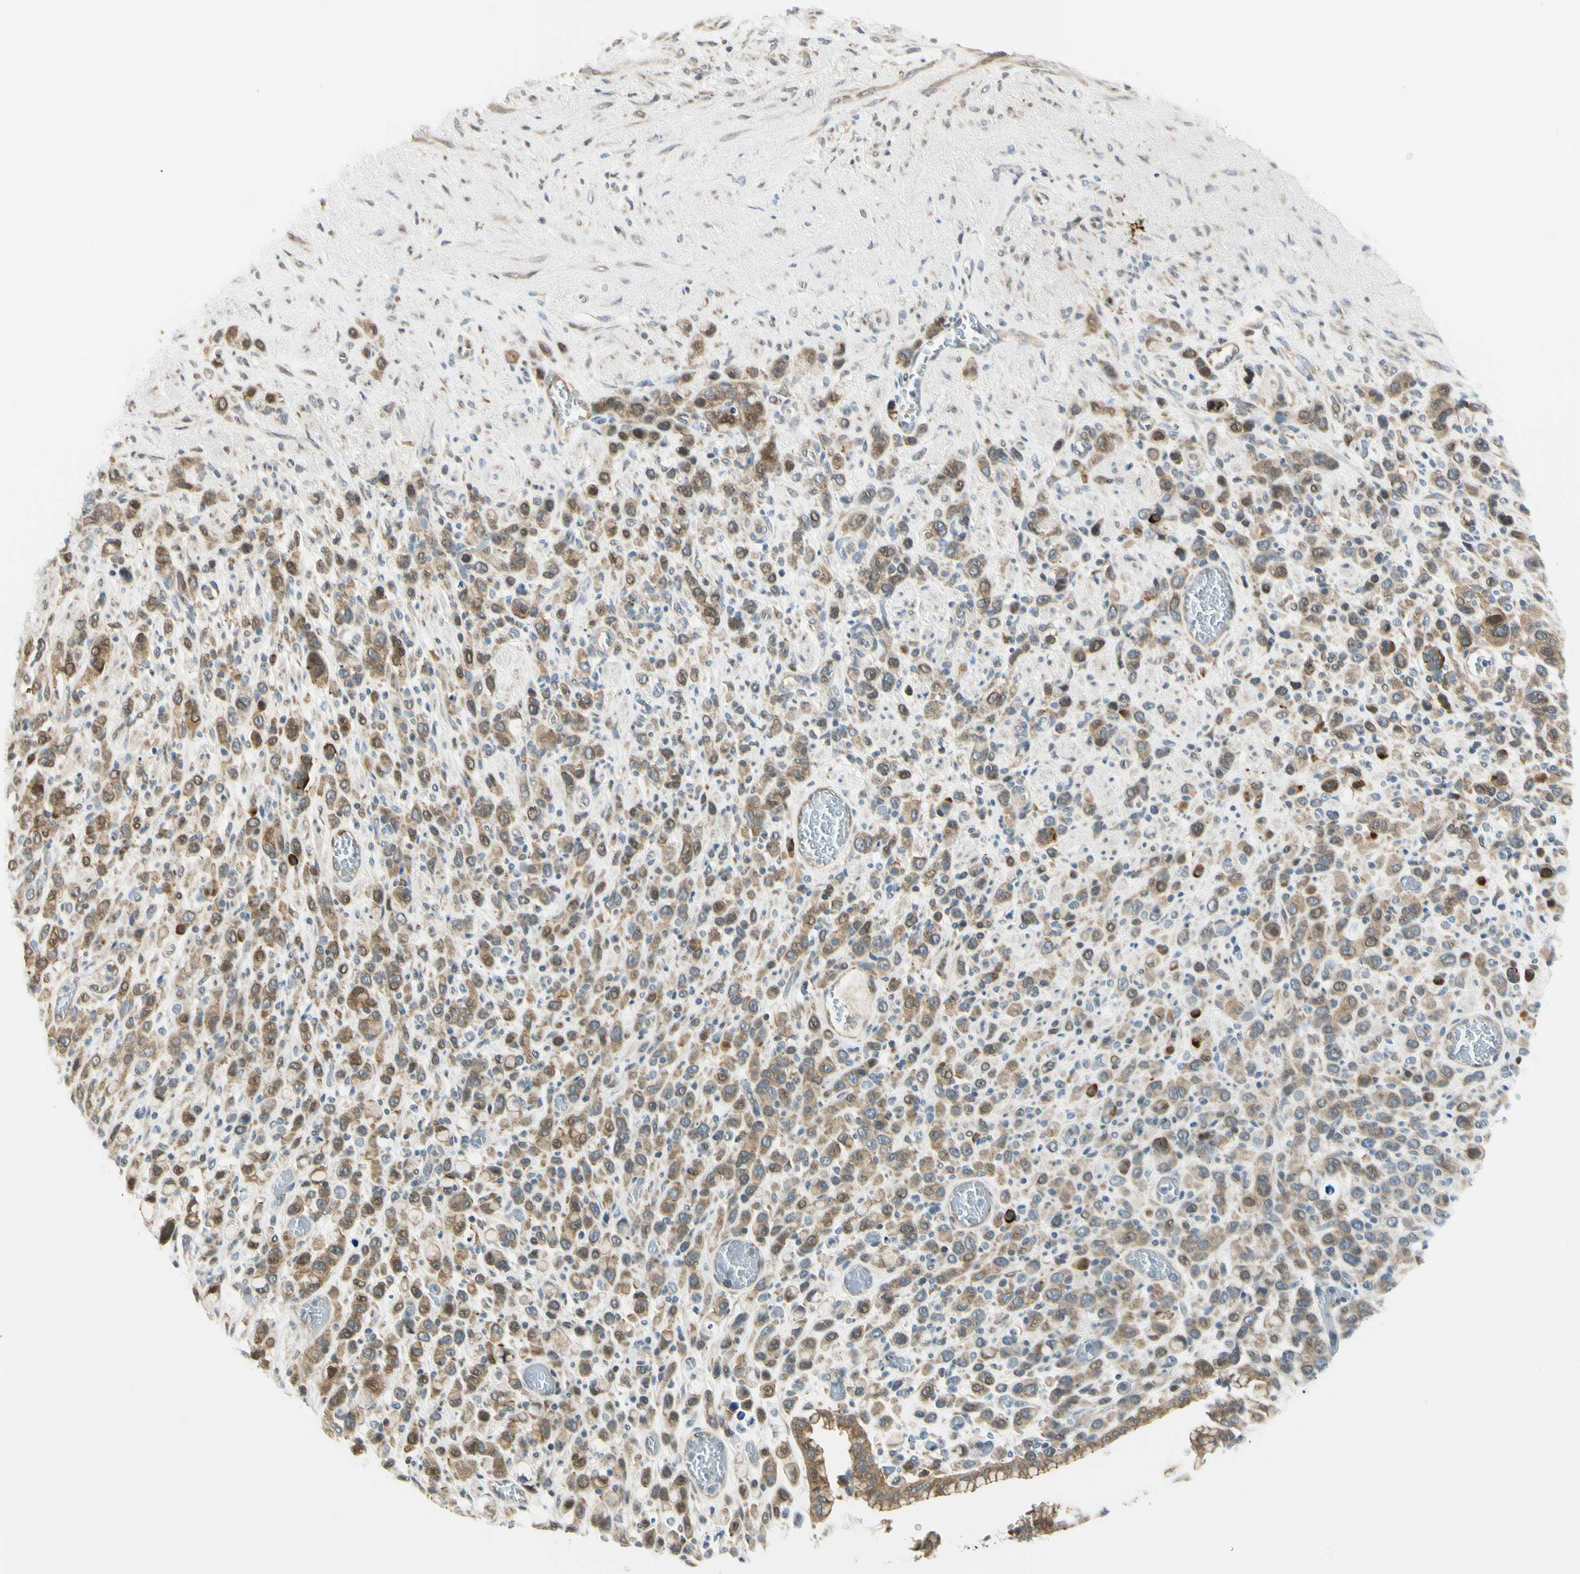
{"staining": {"intensity": "weak", "quantity": ">75%", "location": "cytoplasmic/membranous,nuclear"}, "tissue": "stomach cancer", "cell_type": "Tumor cells", "image_type": "cancer", "snomed": [{"axis": "morphology", "description": "Normal tissue, NOS"}, {"axis": "morphology", "description": "Adenocarcinoma, NOS"}, {"axis": "morphology", "description": "Adenocarcinoma, High grade"}, {"axis": "topography", "description": "Stomach, upper"}, {"axis": "topography", "description": "Stomach"}], "caption": "Stomach cancer (adenocarcinoma (high-grade)) stained with DAB IHC demonstrates low levels of weak cytoplasmic/membranous and nuclear positivity in approximately >75% of tumor cells.", "gene": "NPDC1", "patient": {"sex": "female", "age": 65}}